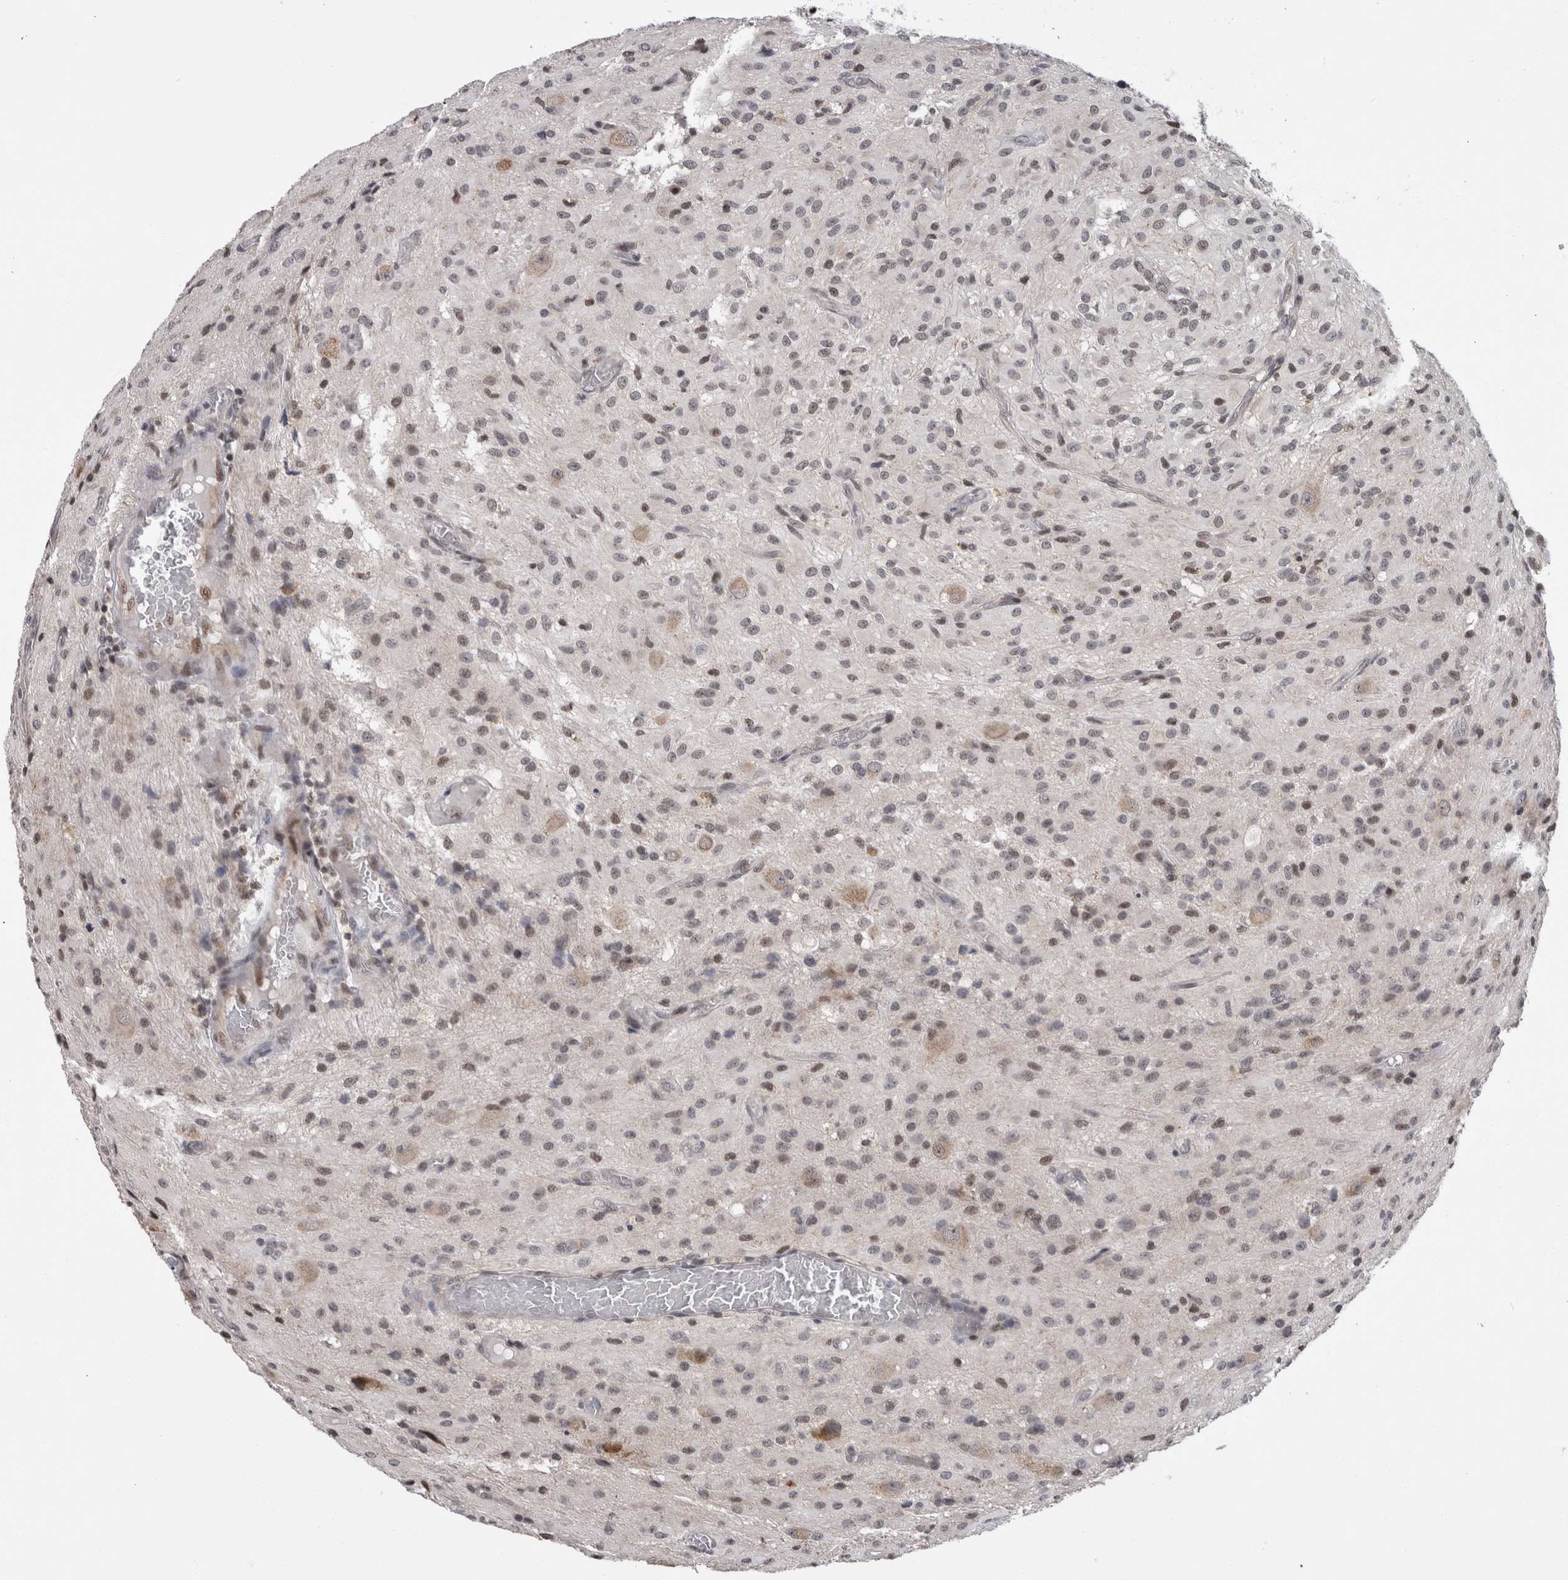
{"staining": {"intensity": "weak", "quantity": "<25%", "location": "nuclear"}, "tissue": "glioma", "cell_type": "Tumor cells", "image_type": "cancer", "snomed": [{"axis": "morphology", "description": "Glioma, malignant, High grade"}, {"axis": "topography", "description": "Brain"}], "caption": "Photomicrograph shows no protein expression in tumor cells of malignant glioma (high-grade) tissue.", "gene": "ZBTB11", "patient": {"sex": "female", "age": 59}}